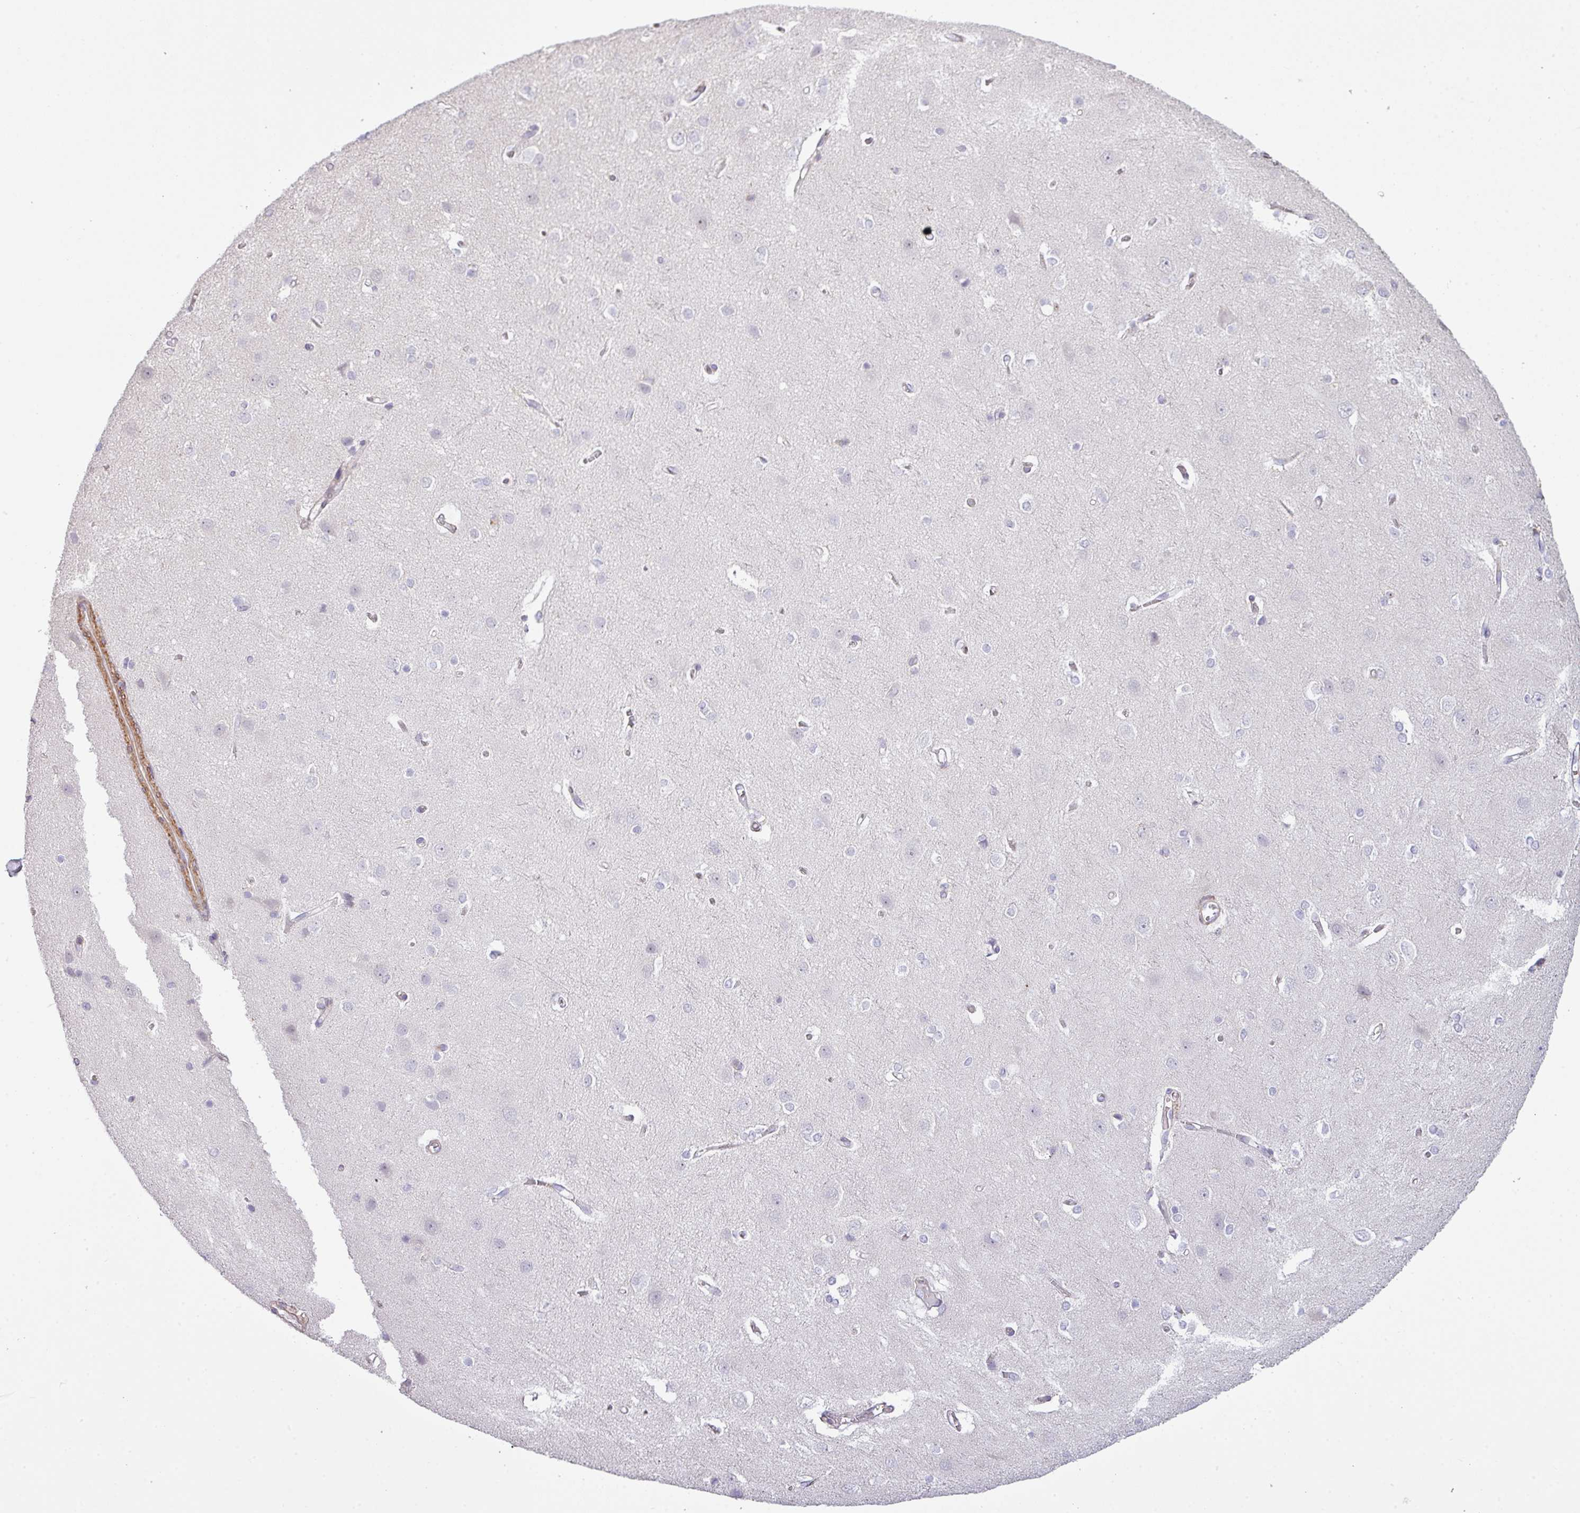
{"staining": {"intensity": "negative", "quantity": "none", "location": "none"}, "tissue": "cerebral cortex", "cell_type": "Endothelial cells", "image_type": "normal", "snomed": [{"axis": "morphology", "description": "Normal tissue, NOS"}, {"axis": "topography", "description": "Cerebral cortex"}], "caption": "Cerebral cortex stained for a protein using immunohistochemistry exhibits no positivity endothelial cells.", "gene": "LRRC41", "patient": {"sex": "male", "age": 37}}